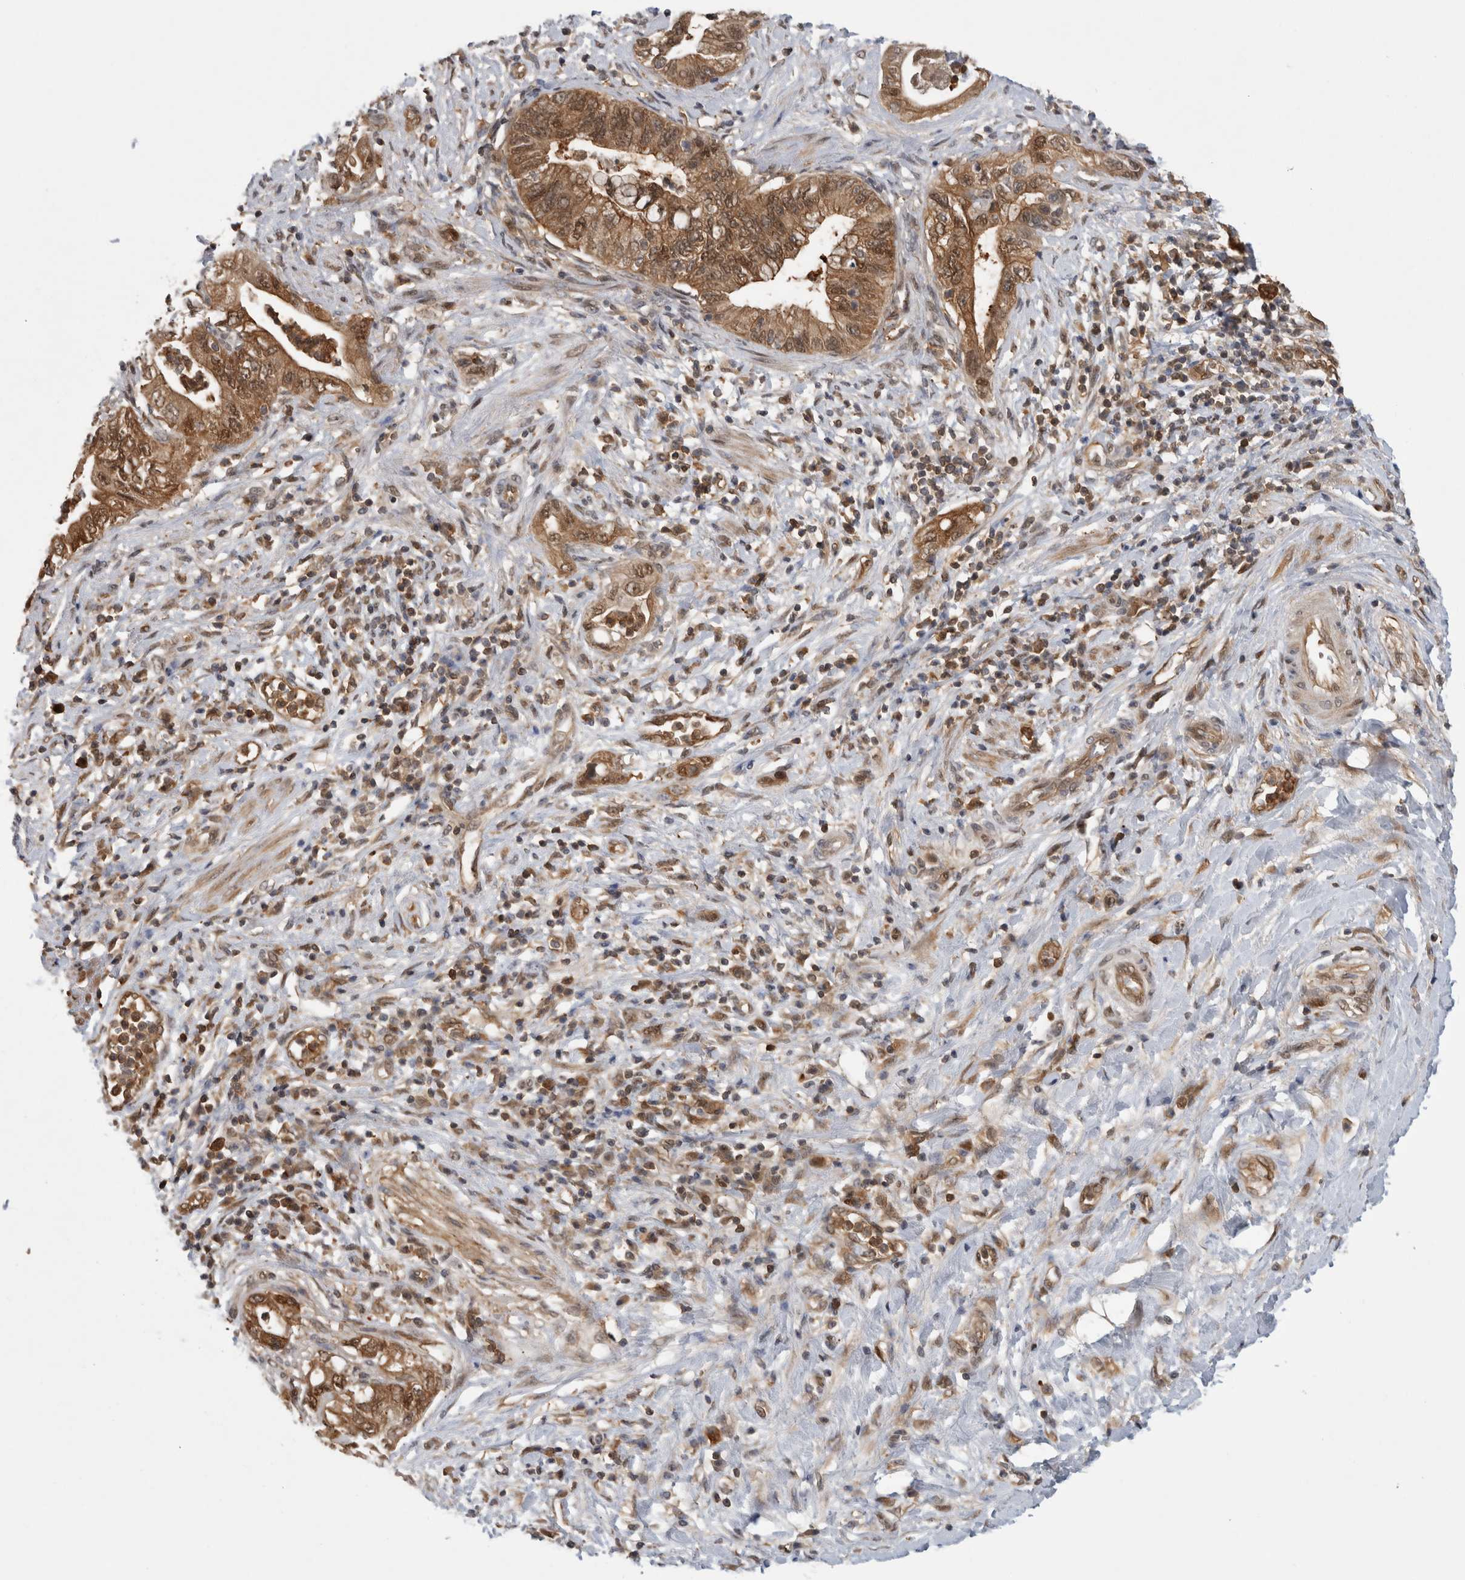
{"staining": {"intensity": "moderate", "quantity": ">75%", "location": "cytoplasmic/membranous,nuclear"}, "tissue": "pancreatic cancer", "cell_type": "Tumor cells", "image_type": "cancer", "snomed": [{"axis": "morphology", "description": "Adenocarcinoma, NOS"}, {"axis": "topography", "description": "Pancreas"}], "caption": "This micrograph demonstrates immunohistochemistry (IHC) staining of adenocarcinoma (pancreatic), with medium moderate cytoplasmic/membranous and nuclear staining in approximately >75% of tumor cells.", "gene": "ASTN2", "patient": {"sex": "female", "age": 73}}